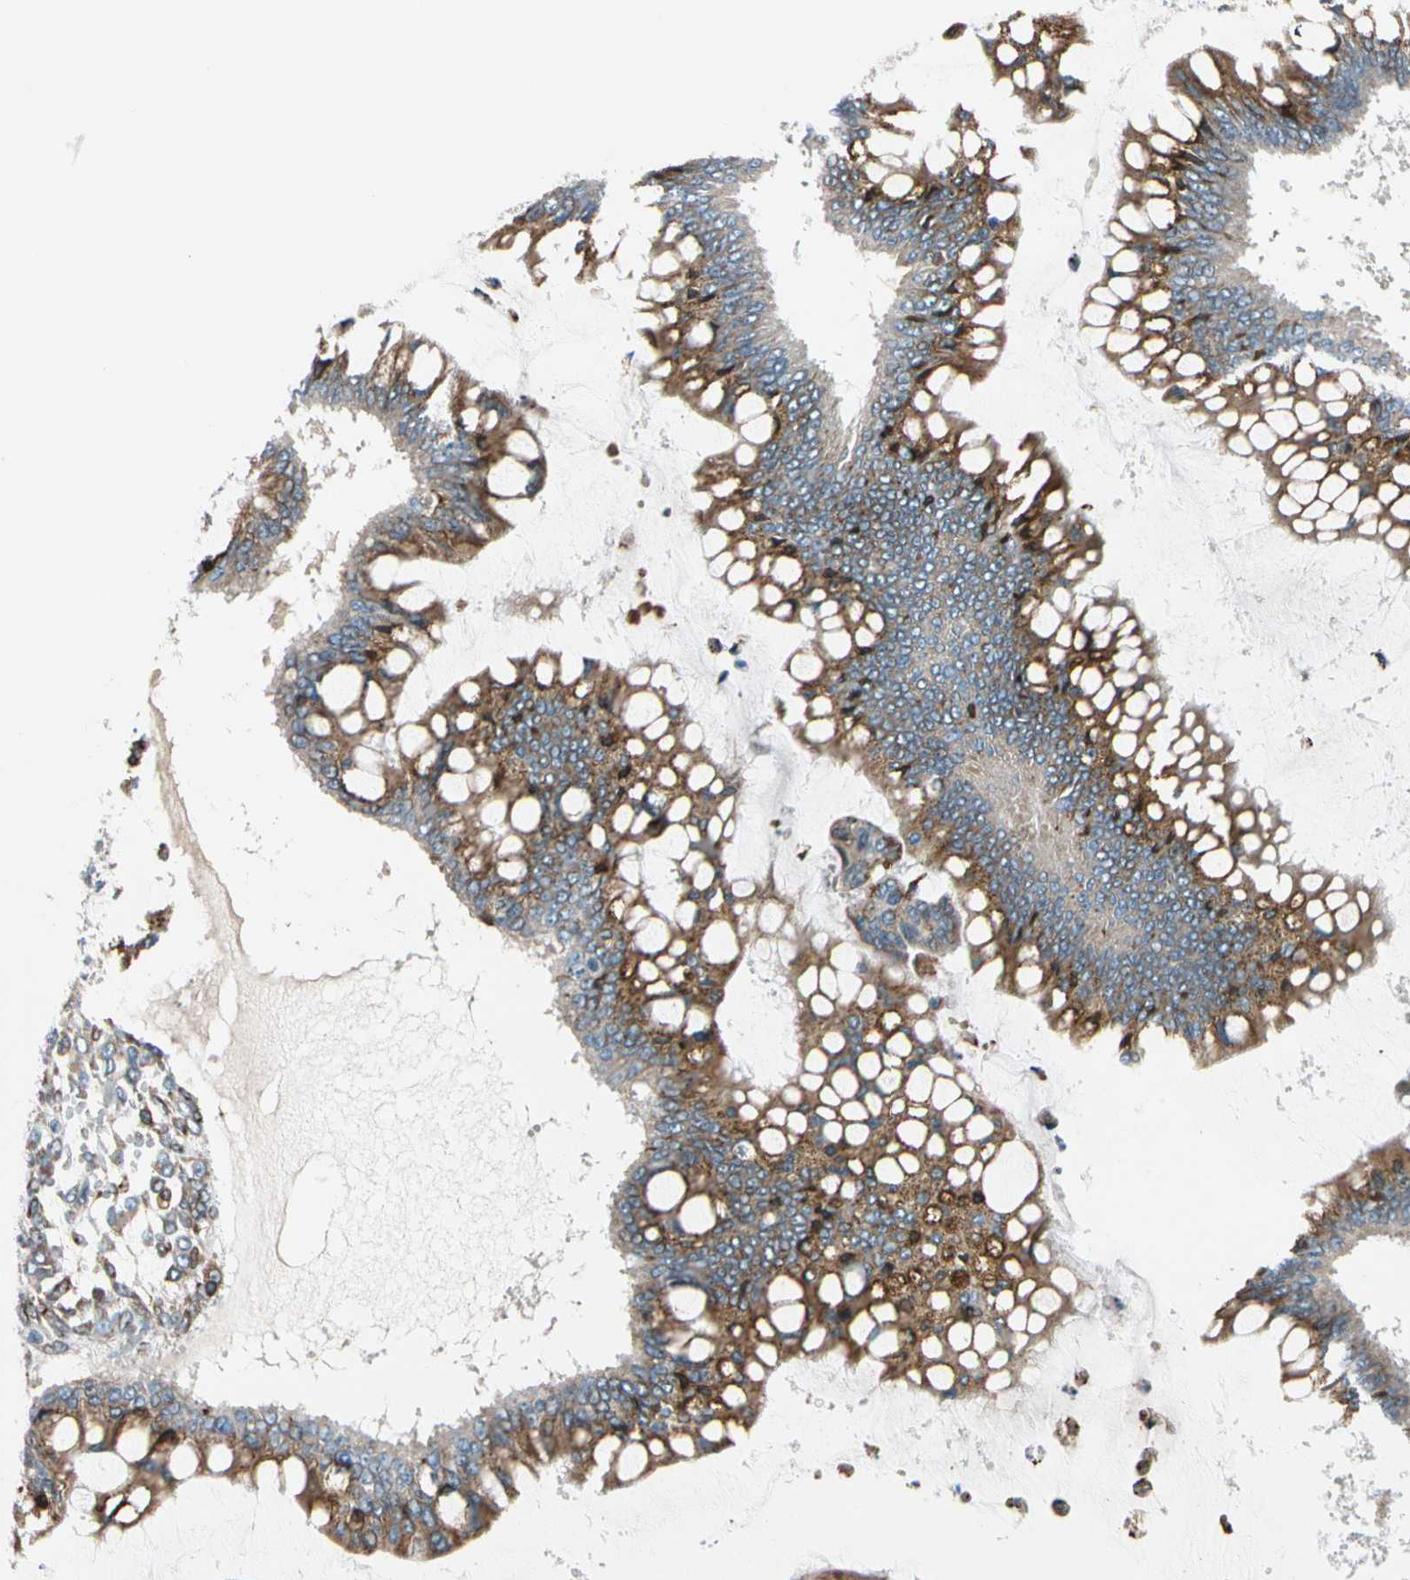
{"staining": {"intensity": "moderate", "quantity": ">75%", "location": "cytoplasmic/membranous"}, "tissue": "ovarian cancer", "cell_type": "Tumor cells", "image_type": "cancer", "snomed": [{"axis": "morphology", "description": "Cystadenocarcinoma, mucinous, NOS"}, {"axis": "topography", "description": "Ovary"}], "caption": "A medium amount of moderate cytoplasmic/membranous expression is seen in about >75% of tumor cells in mucinous cystadenocarcinoma (ovarian) tissue. (DAB (3,3'-diaminobenzidine) IHC, brown staining for protein, blue staining for nuclei).", "gene": "NUCB1", "patient": {"sex": "female", "age": 73}}